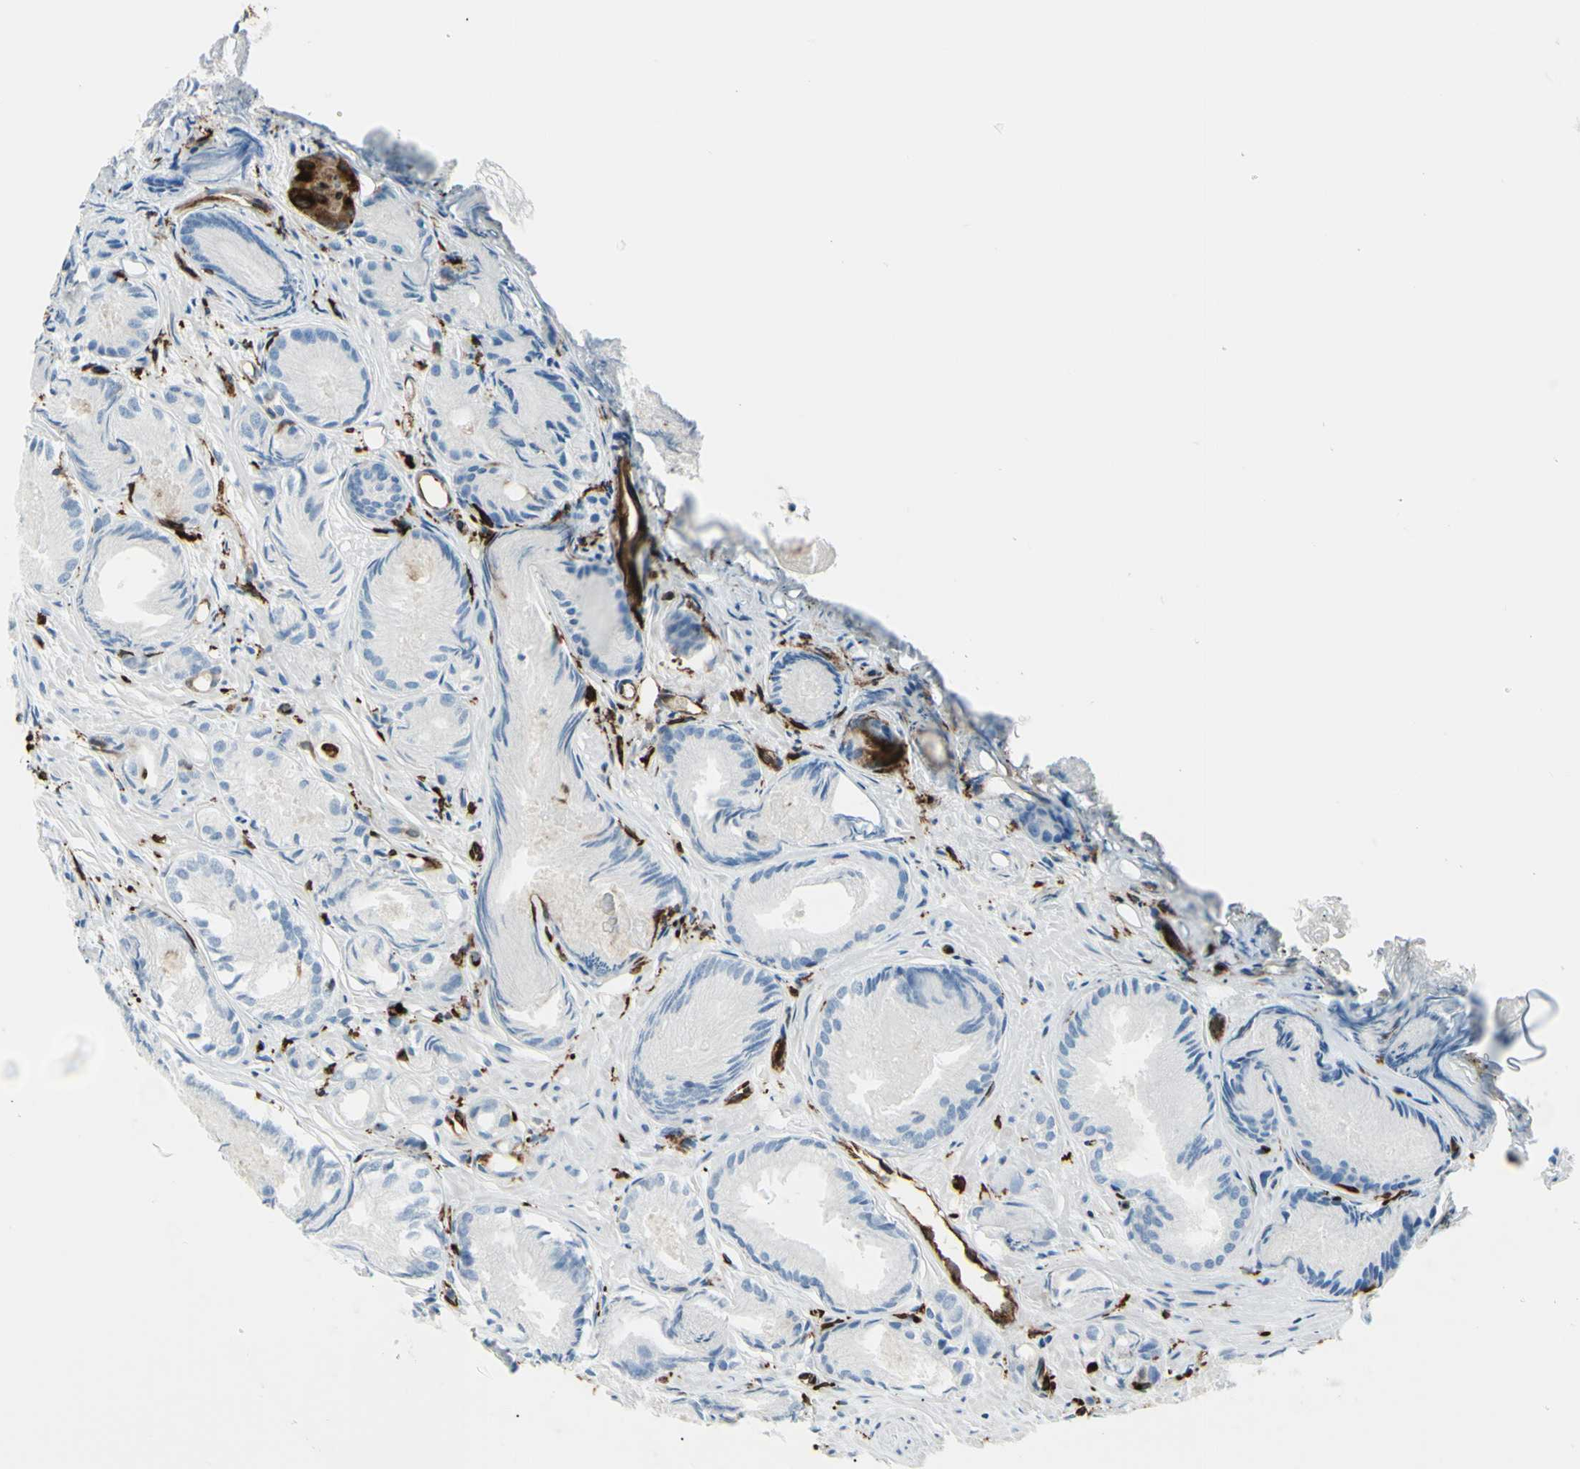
{"staining": {"intensity": "weak", "quantity": "25%-75%", "location": "cytoplasmic/membranous"}, "tissue": "prostate cancer", "cell_type": "Tumor cells", "image_type": "cancer", "snomed": [{"axis": "morphology", "description": "Adenocarcinoma, Low grade"}, {"axis": "topography", "description": "Prostate"}], "caption": "DAB immunohistochemical staining of low-grade adenocarcinoma (prostate) reveals weak cytoplasmic/membranous protein positivity in approximately 25%-75% of tumor cells.", "gene": "CD74", "patient": {"sex": "male", "age": 72}}